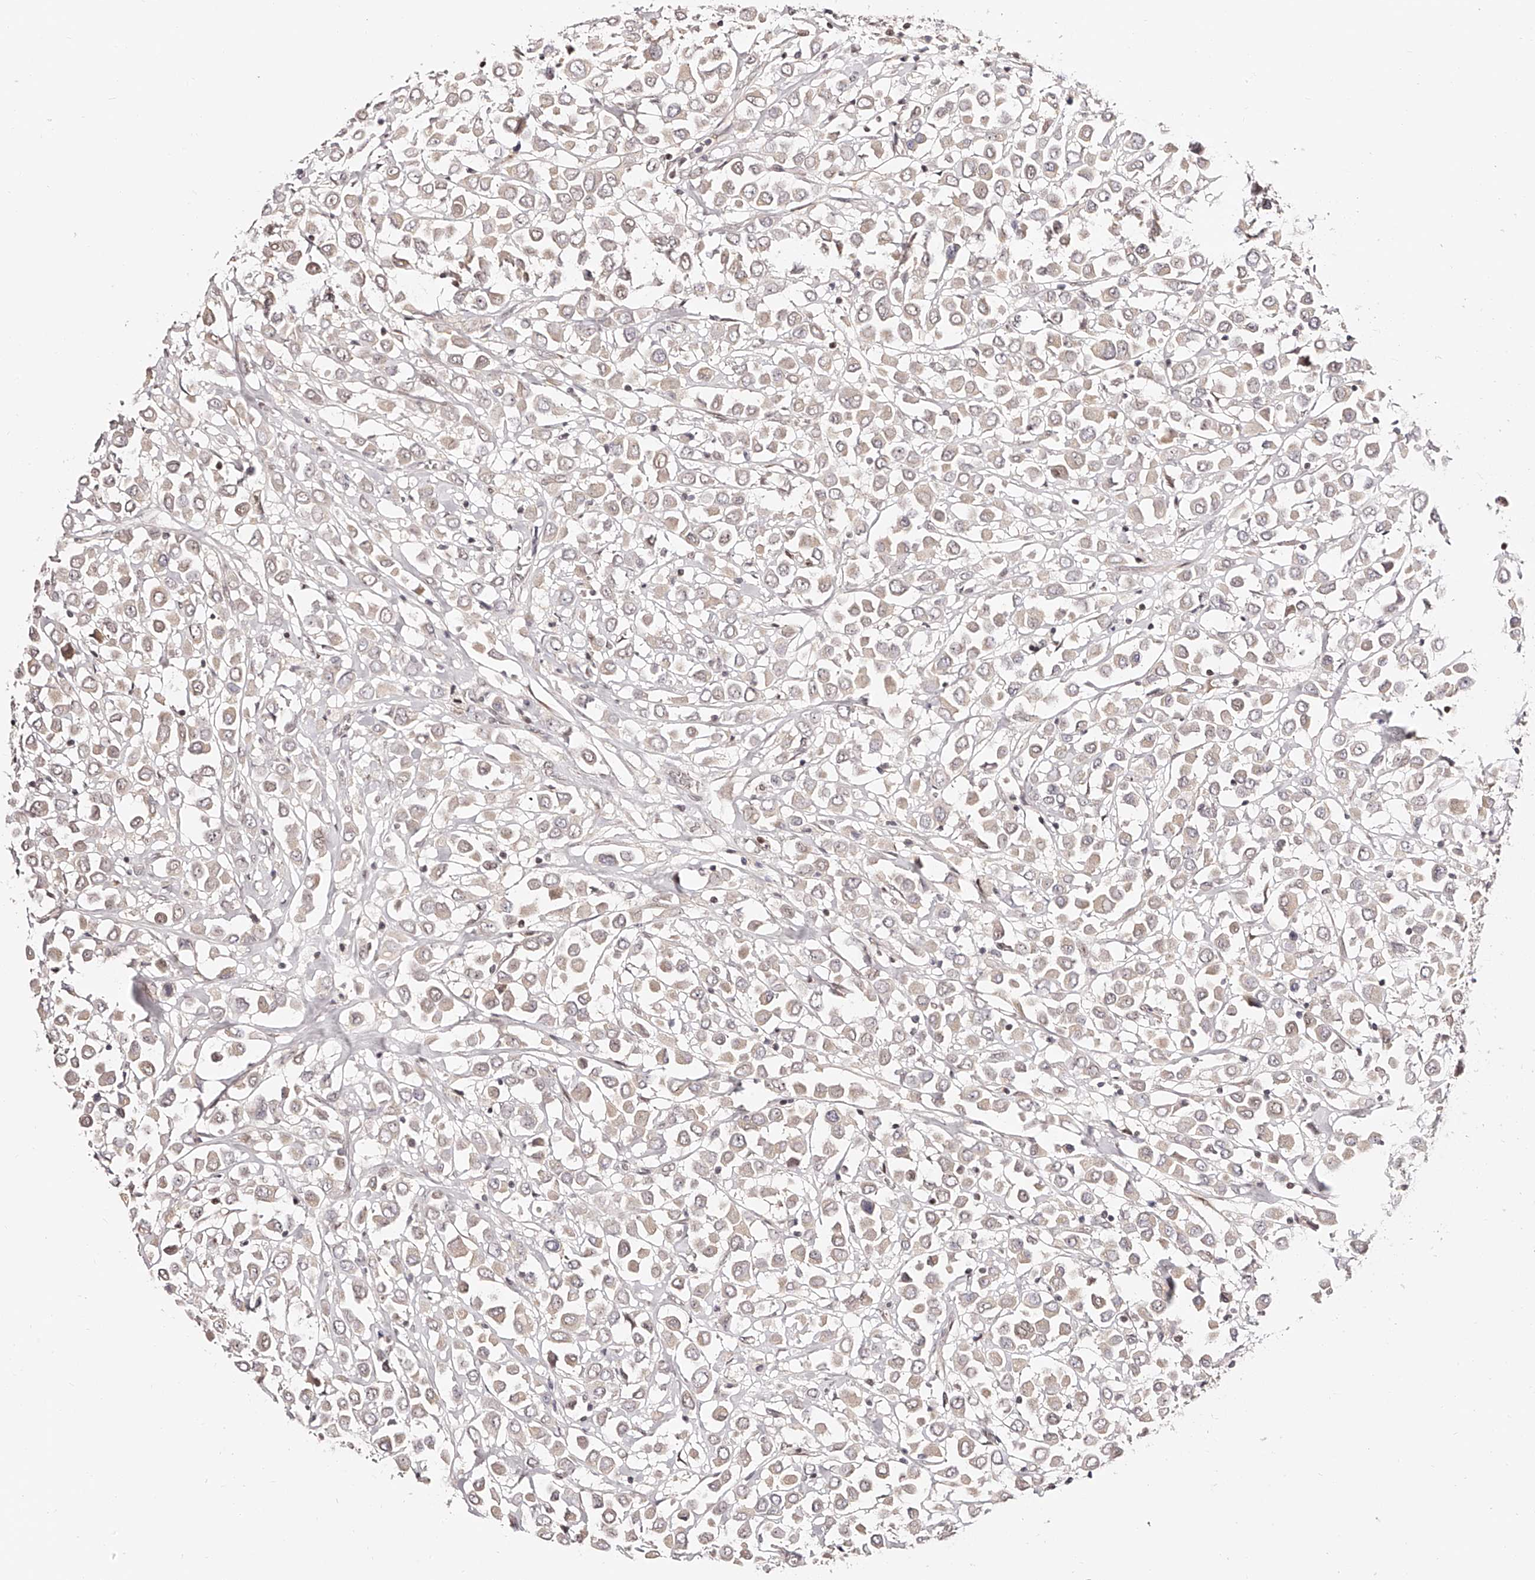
{"staining": {"intensity": "weak", "quantity": "<25%", "location": "cytoplasmic/membranous"}, "tissue": "breast cancer", "cell_type": "Tumor cells", "image_type": "cancer", "snomed": [{"axis": "morphology", "description": "Duct carcinoma"}, {"axis": "topography", "description": "Breast"}], "caption": "The image exhibits no significant staining in tumor cells of breast cancer.", "gene": "USF3", "patient": {"sex": "female", "age": 61}}